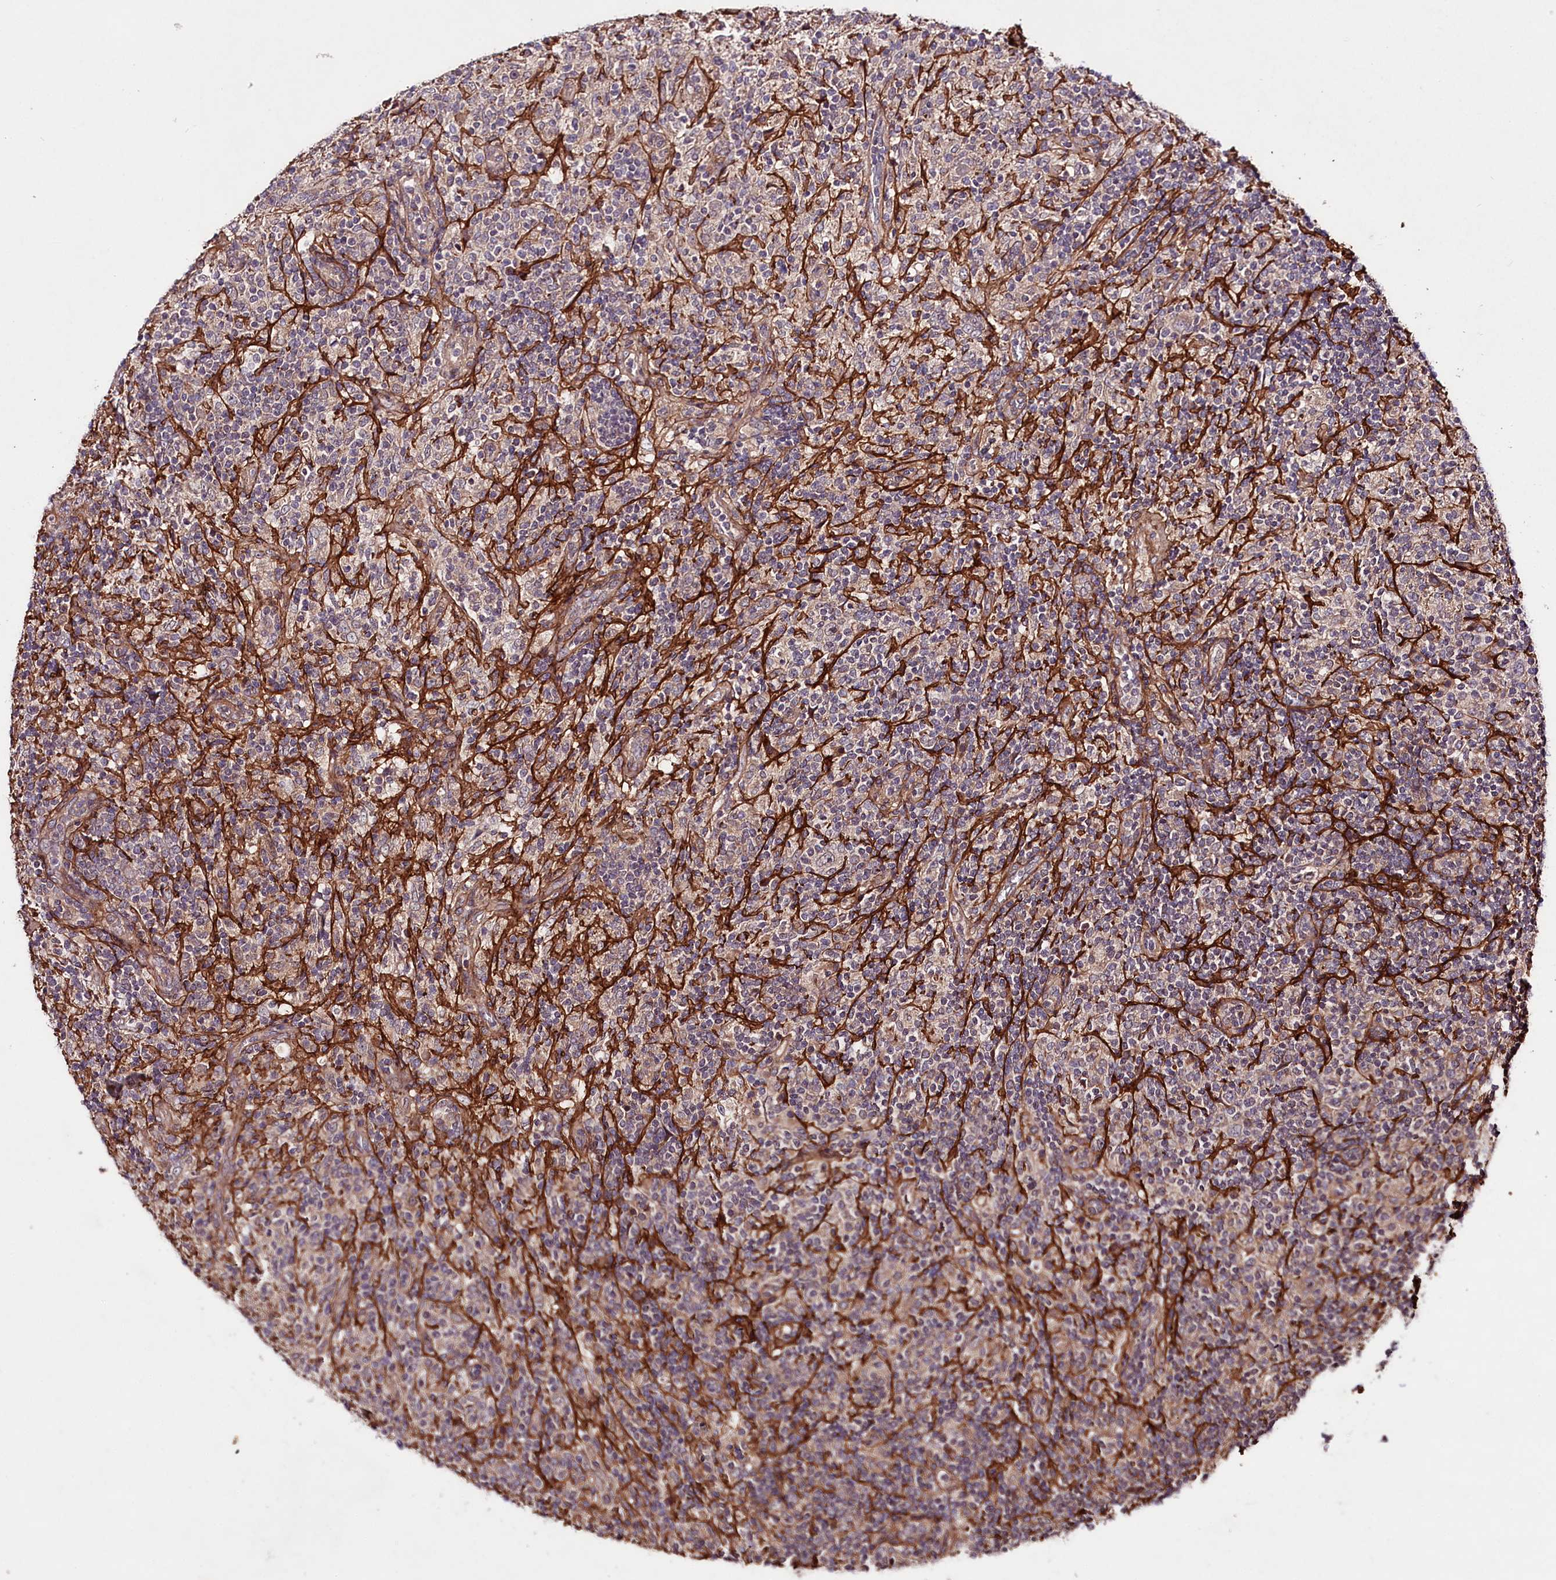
{"staining": {"intensity": "negative", "quantity": "none", "location": "none"}, "tissue": "lymphoma", "cell_type": "Tumor cells", "image_type": "cancer", "snomed": [{"axis": "morphology", "description": "Hodgkin's disease, NOS"}, {"axis": "topography", "description": "Lymph node"}], "caption": "An immunohistochemistry image of lymphoma is shown. There is no staining in tumor cells of lymphoma.", "gene": "TNPO3", "patient": {"sex": "male", "age": 70}}